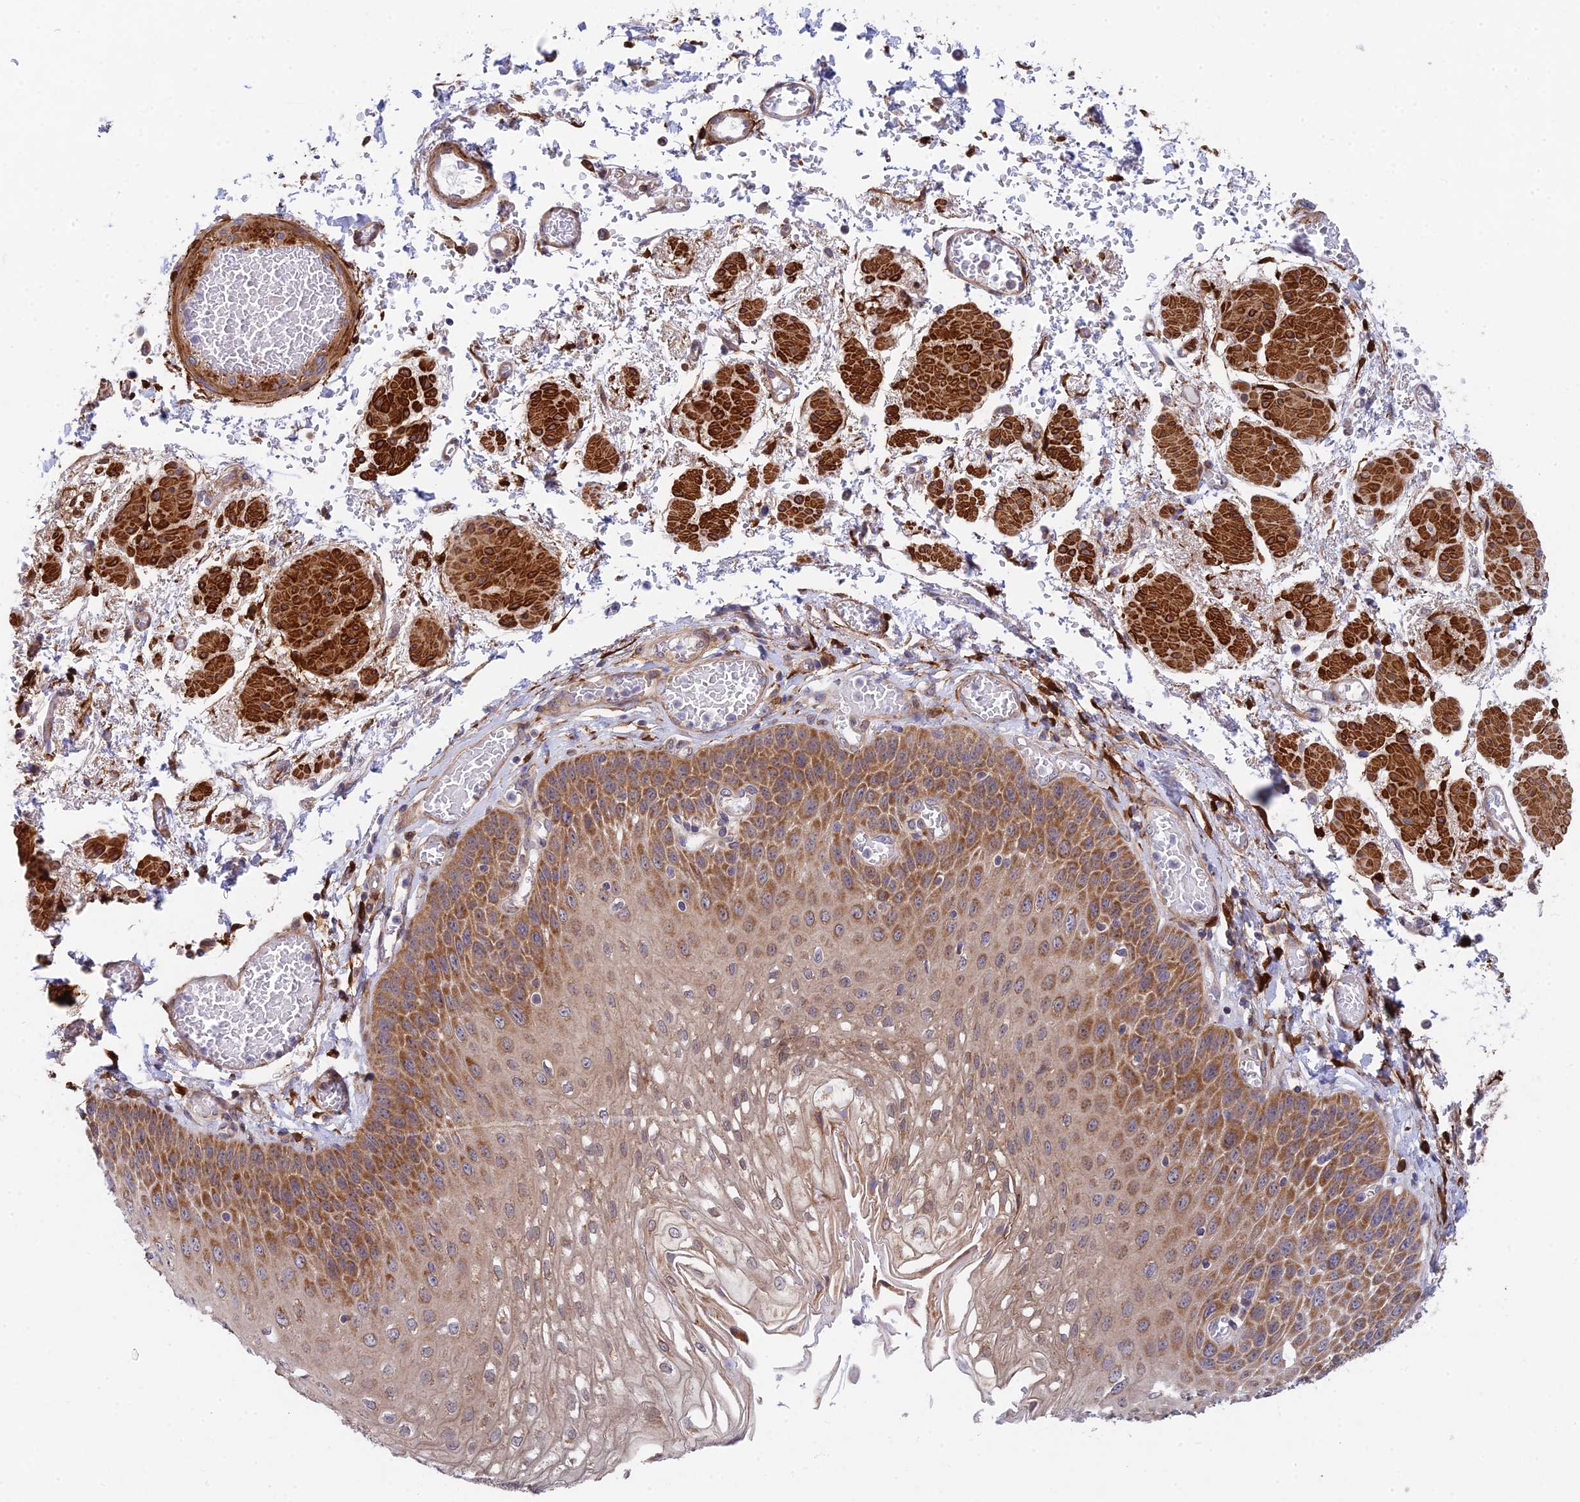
{"staining": {"intensity": "strong", "quantity": "25%-75%", "location": "cytoplasmic/membranous"}, "tissue": "esophagus", "cell_type": "Squamous epithelial cells", "image_type": "normal", "snomed": [{"axis": "morphology", "description": "Normal tissue, NOS"}, {"axis": "topography", "description": "Esophagus"}], "caption": "A photomicrograph of human esophagus stained for a protein exhibits strong cytoplasmic/membranous brown staining in squamous epithelial cells. (DAB IHC with brightfield microscopy, high magnification).", "gene": "INCA1", "patient": {"sex": "male", "age": 81}}